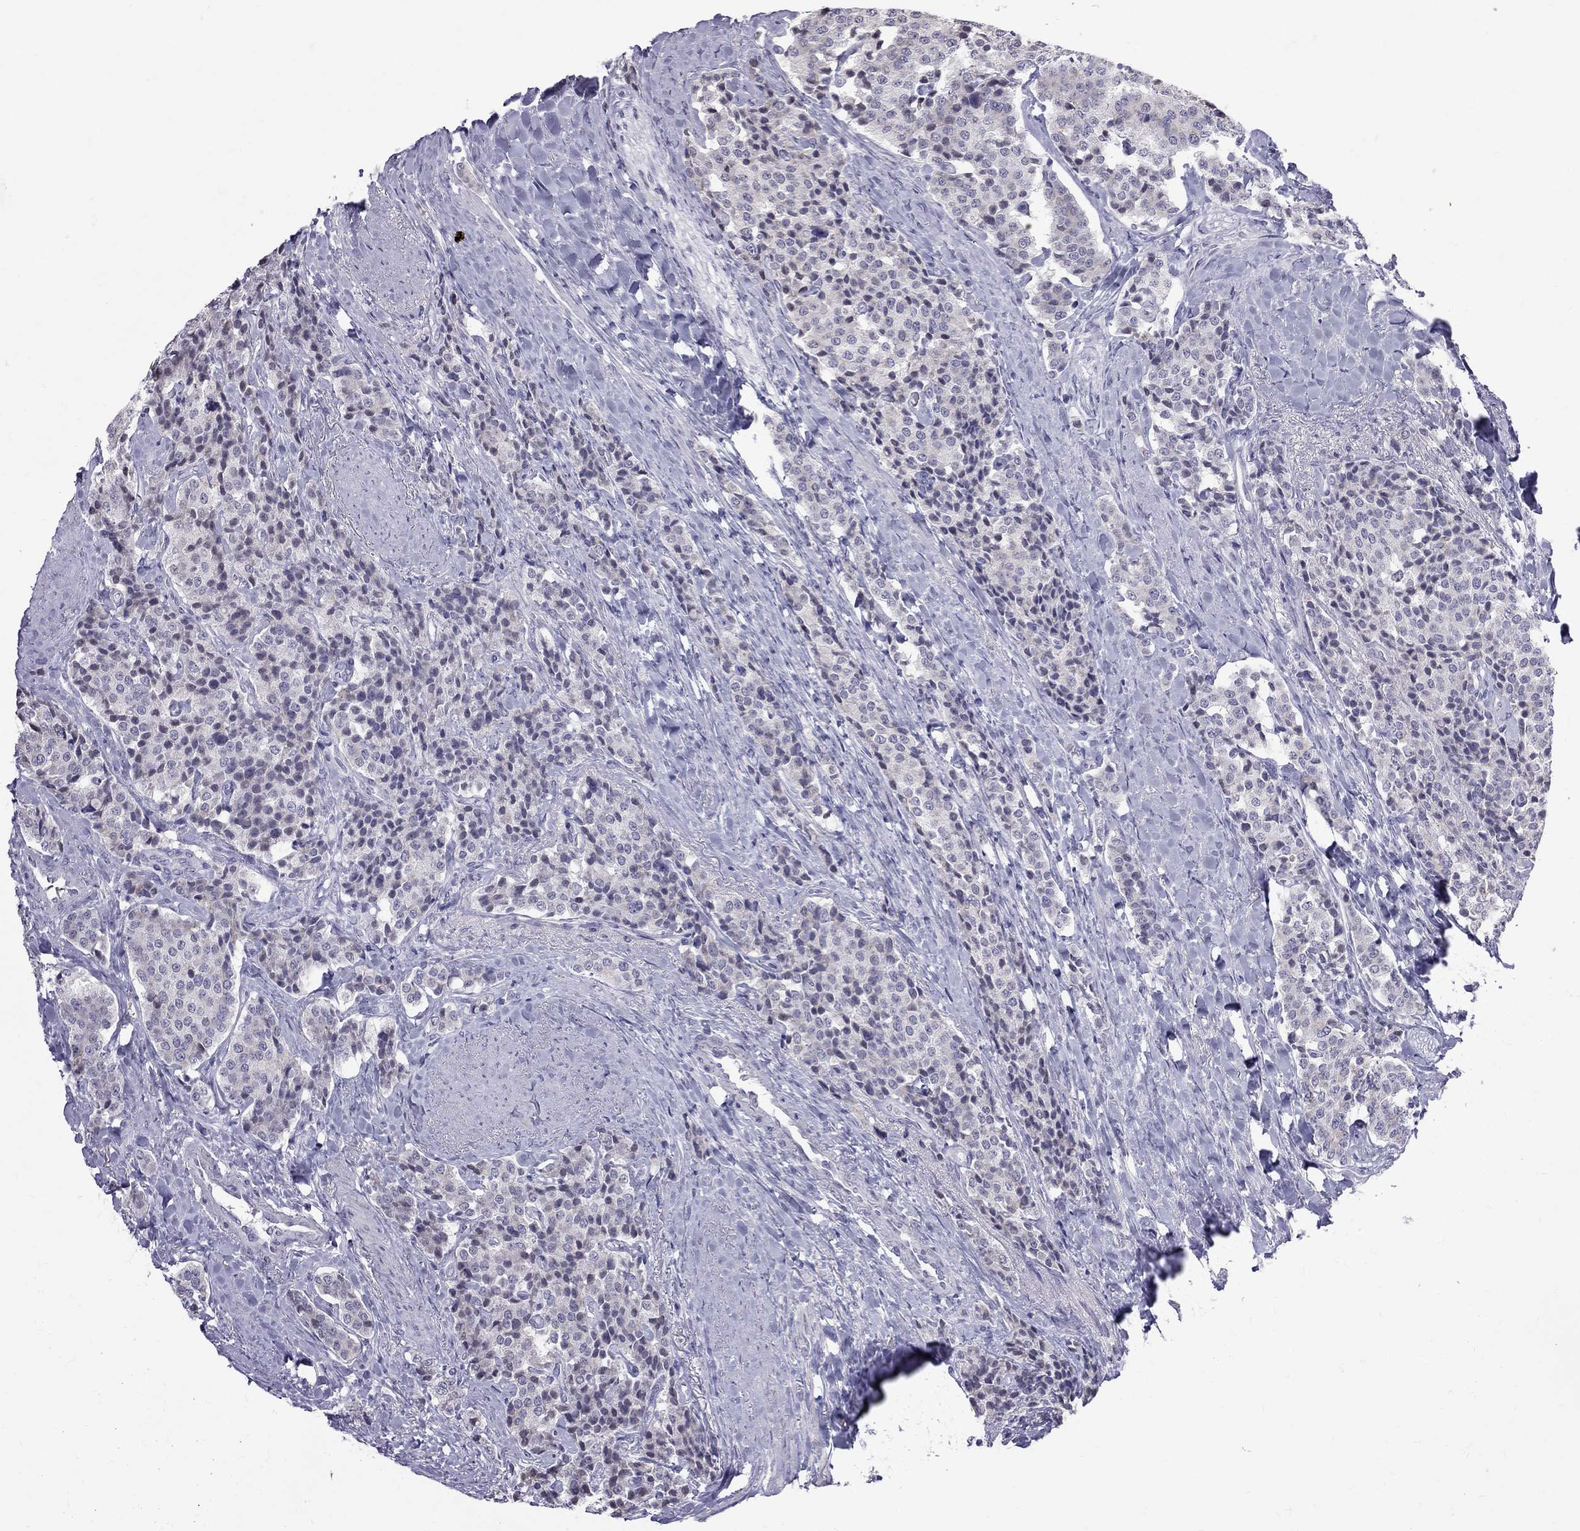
{"staining": {"intensity": "negative", "quantity": "none", "location": "none"}, "tissue": "carcinoid", "cell_type": "Tumor cells", "image_type": "cancer", "snomed": [{"axis": "morphology", "description": "Carcinoid, malignant, NOS"}, {"axis": "topography", "description": "Small intestine"}], "caption": "Image shows no protein expression in tumor cells of carcinoid tissue. (DAB (3,3'-diaminobenzidine) IHC with hematoxylin counter stain).", "gene": "MUC15", "patient": {"sex": "female", "age": 58}}